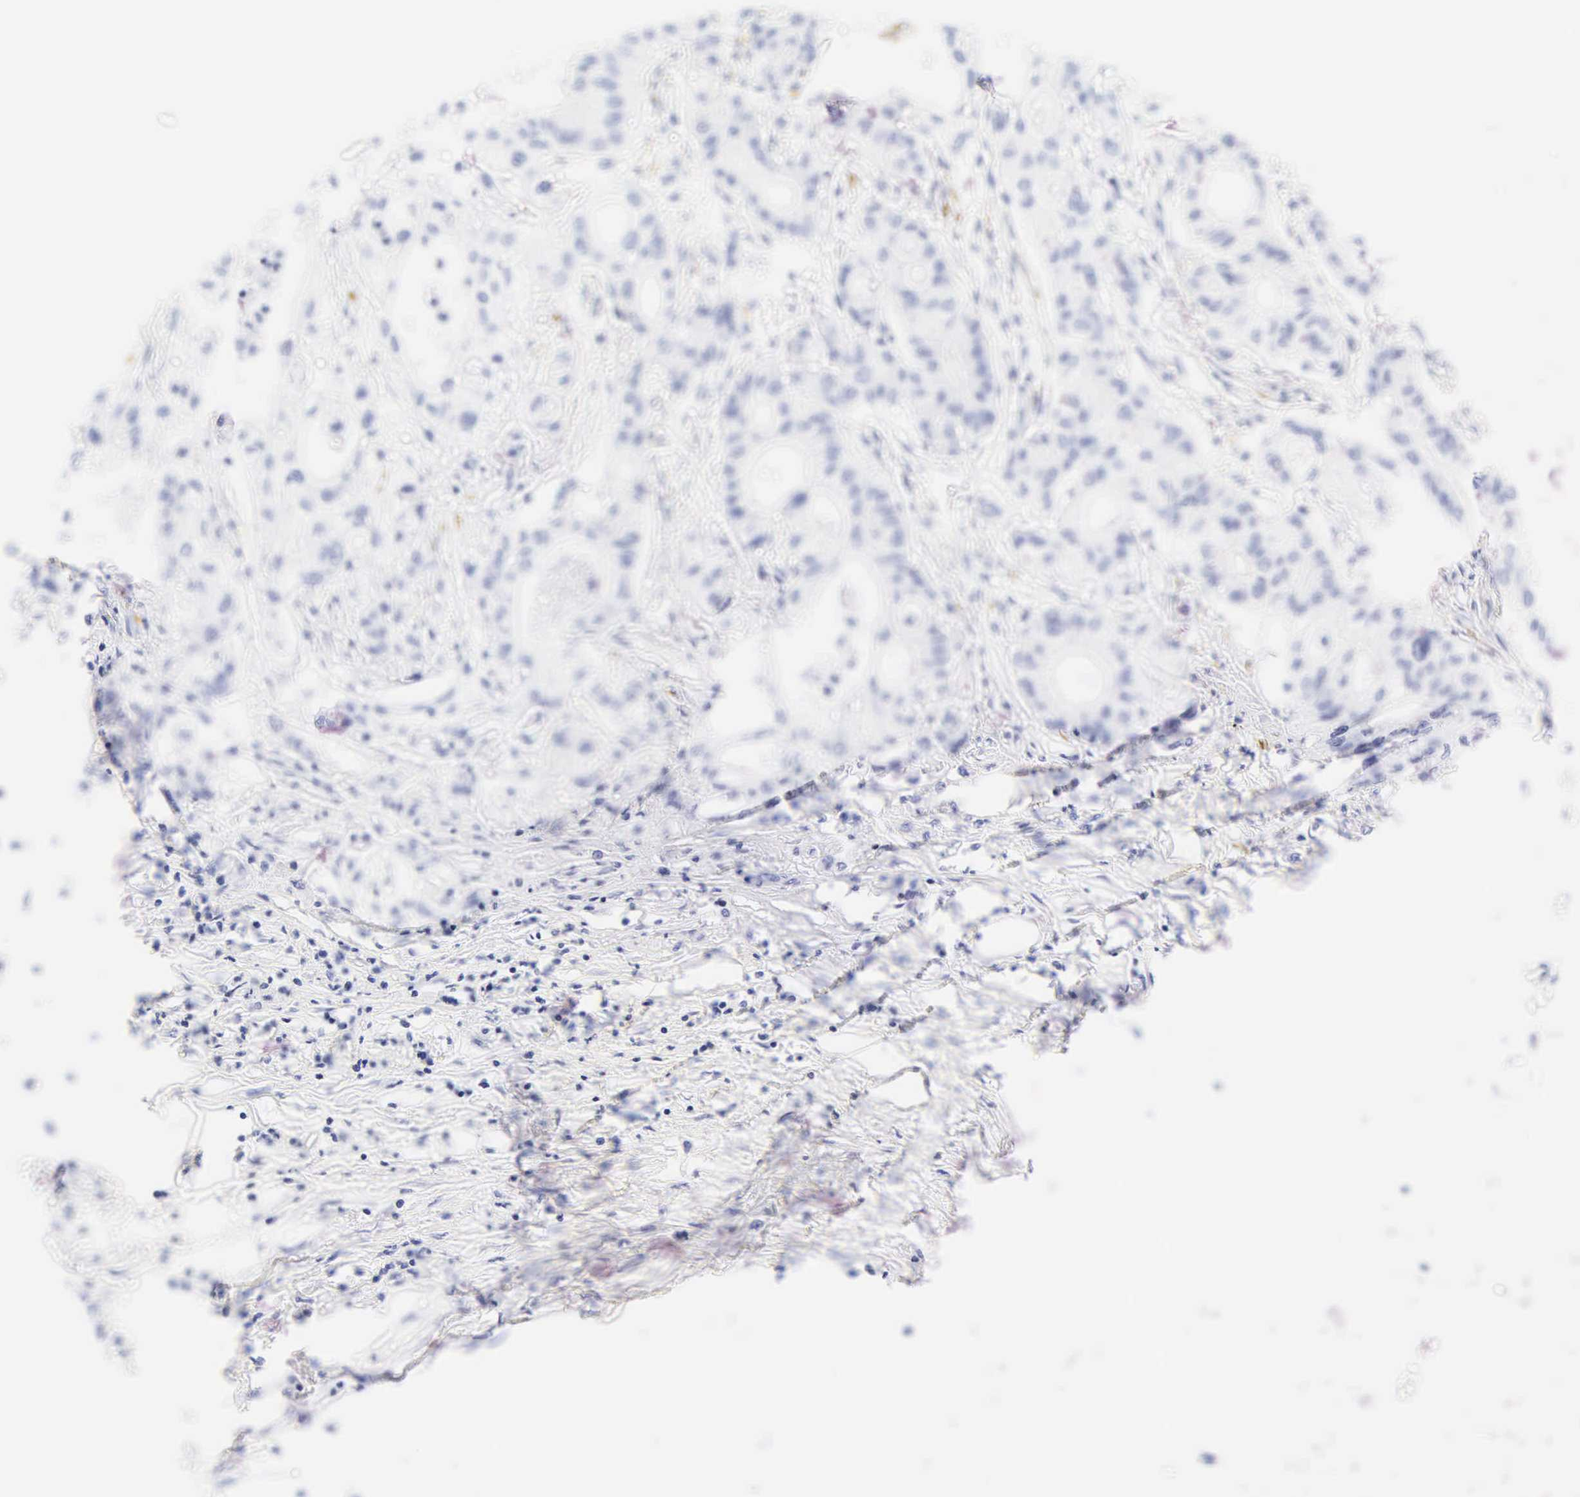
{"staining": {"intensity": "negative", "quantity": "none", "location": "none"}, "tissue": "pancreatic cancer", "cell_type": "Tumor cells", "image_type": "cancer", "snomed": [{"axis": "morphology", "description": "Adenocarcinoma, NOS"}, {"axis": "topography", "description": "Pancreas"}], "caption": "Immunohistochemistry (IHC) of pancreatic cancer (adenocarcinoma) reveals no positivity in tumor cells.", "gene": "DES", "patient": {"sex": "male", "age": 79}}